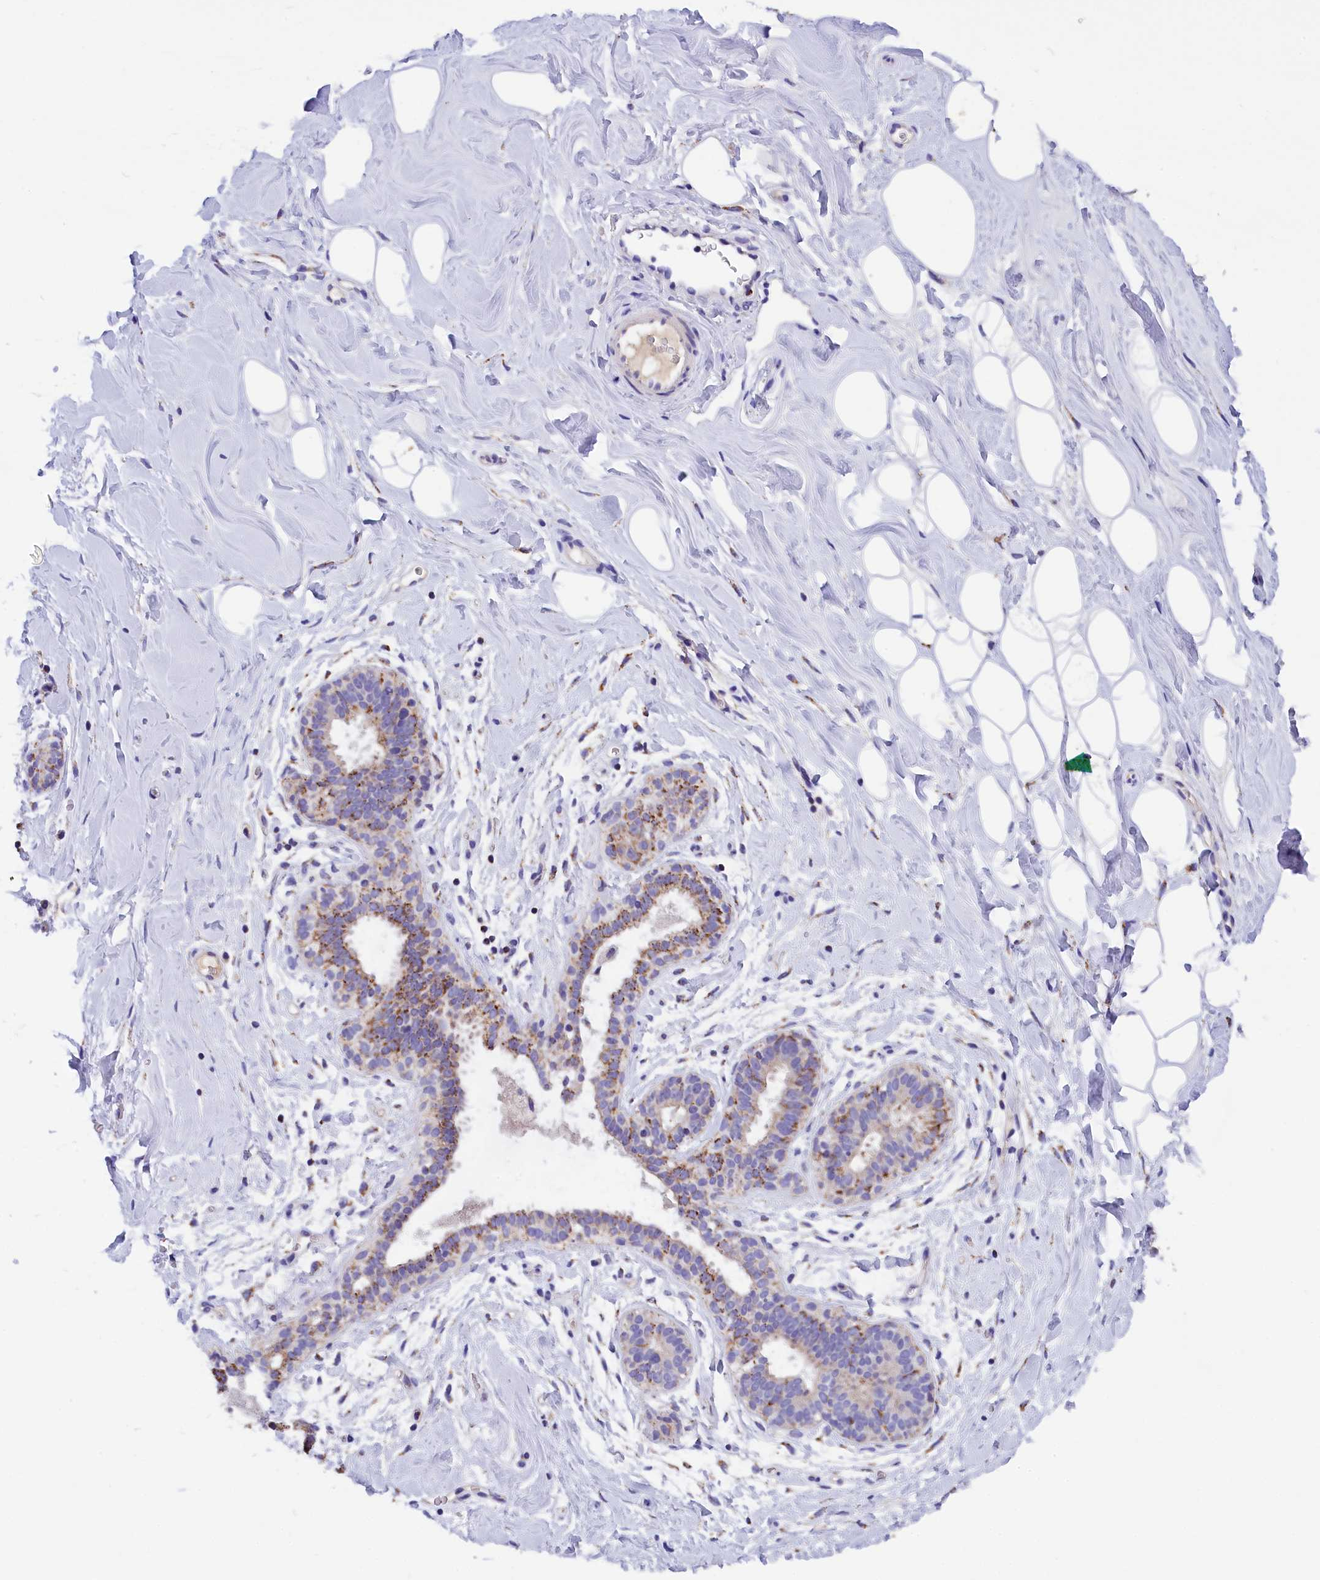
{"staining": {"intensity": "negative", "quantity": "none", "location": "none"}, "tissue": "adipose tissue", "cell_type": "Adipocytes", "image_type": "normal", "snomed": [{"axis": "morphology", "description": "Normal tissue, NOS"}, {"axis": "topography", "description": "Breast"}], "caption": "Adipocytes are negative for protein expression in normal human adipose tissue. The staining is performed using DAB brown chromogen with nuclei counter-stained in using hematoxylin.", "gene": "ABAT", "patient": {"sex": "female", "age": 26}}